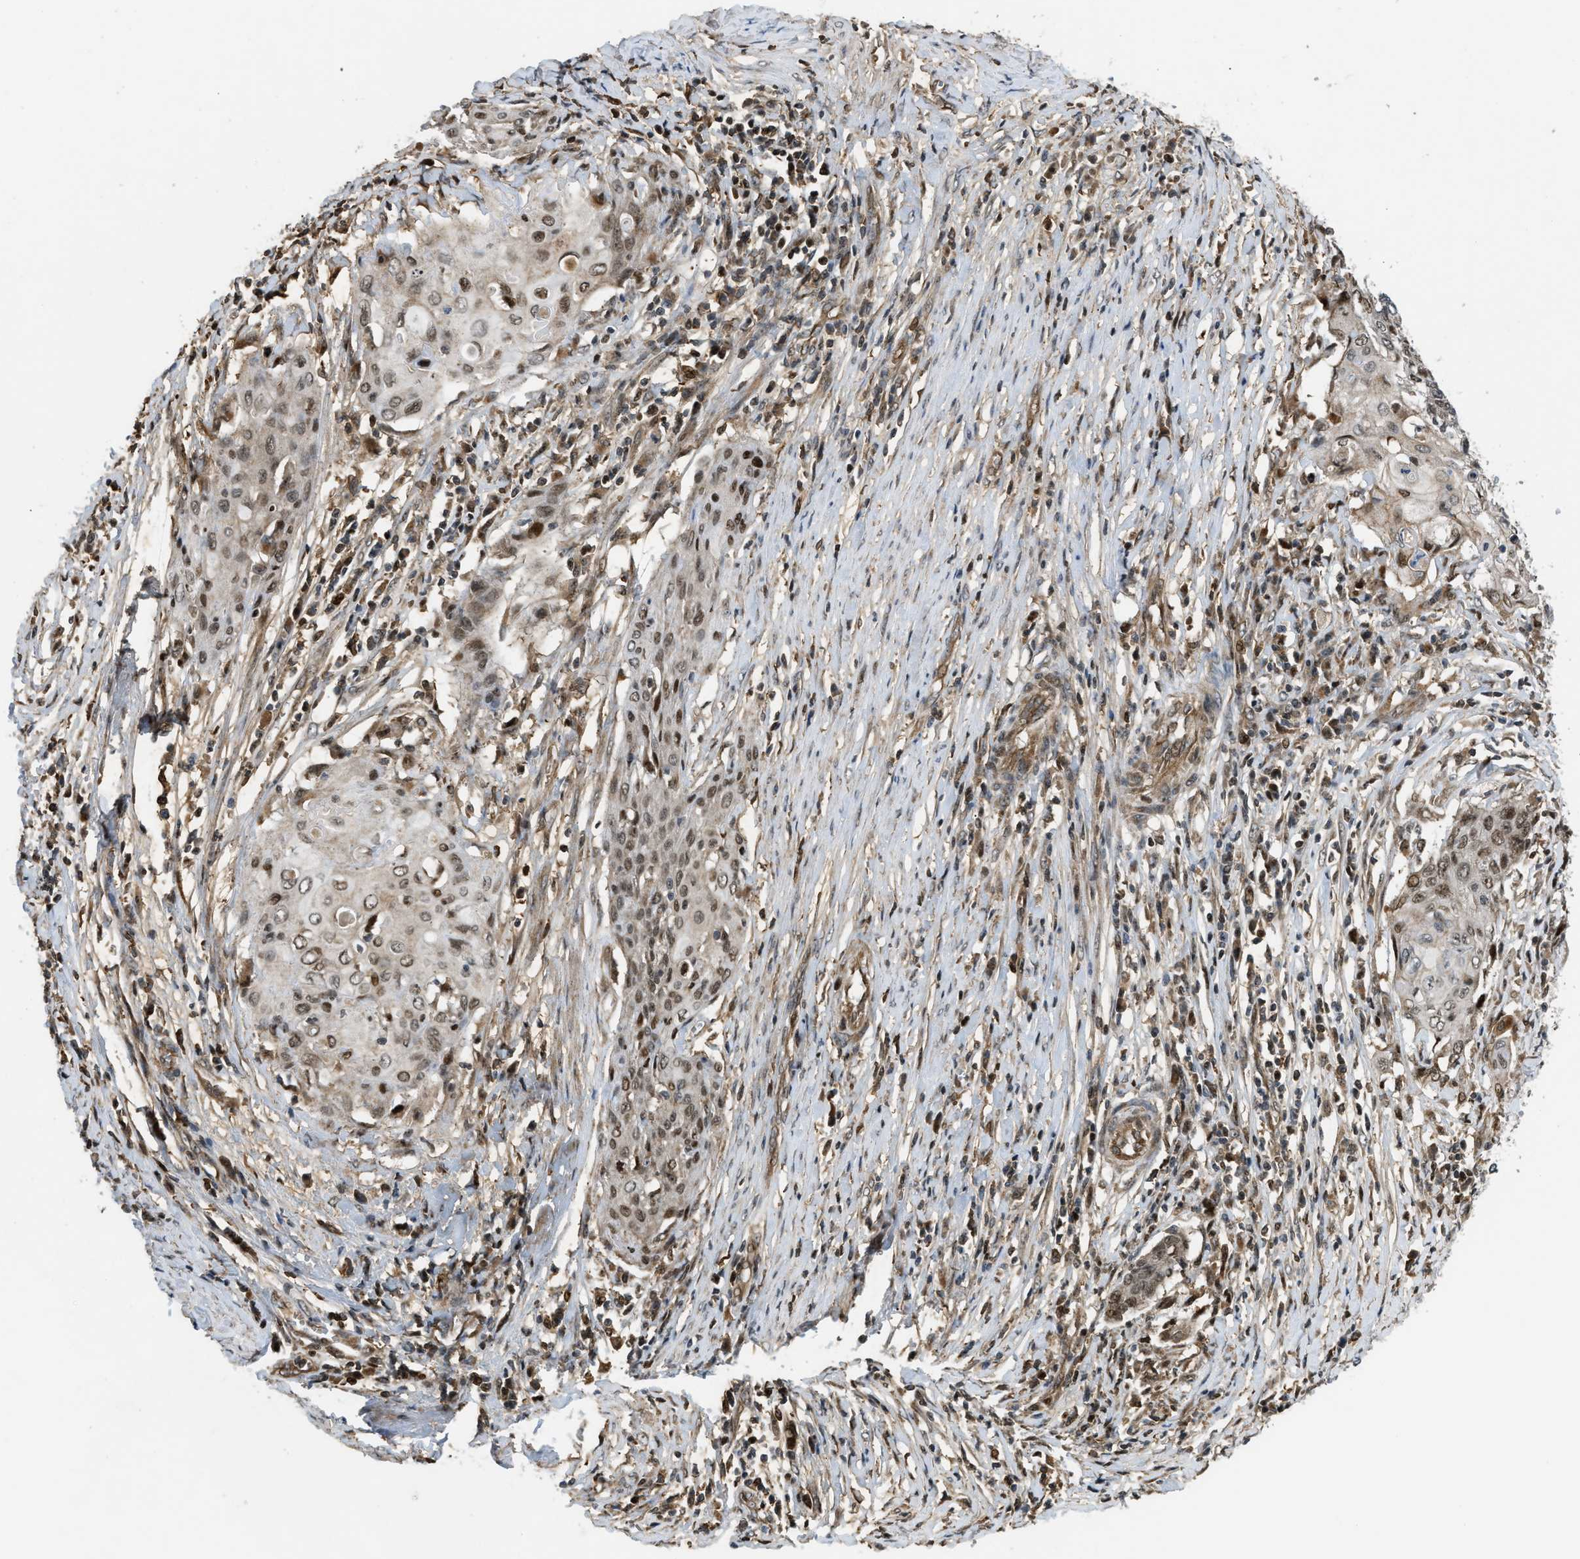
{"staining": {"intensity": "moderate", "quantity": "25%-75%", "location": "nuclear"}, "tissue": "cervical cancer", "cell_type": "Tumor cells", "image_type": "cancer", "snomed": [{"axis": "morphology", "description": "Squamous cell carcinoma, NOS"}, {"axis": "topography", "description": "Cervix"}], "caption": "A brown stain shows moderate nuclear positivity of a protein in cervical squamous cell carcinoma tumor cells.", "gene": "LTA4H", "patient": {"sex": "female", "age": 39}}